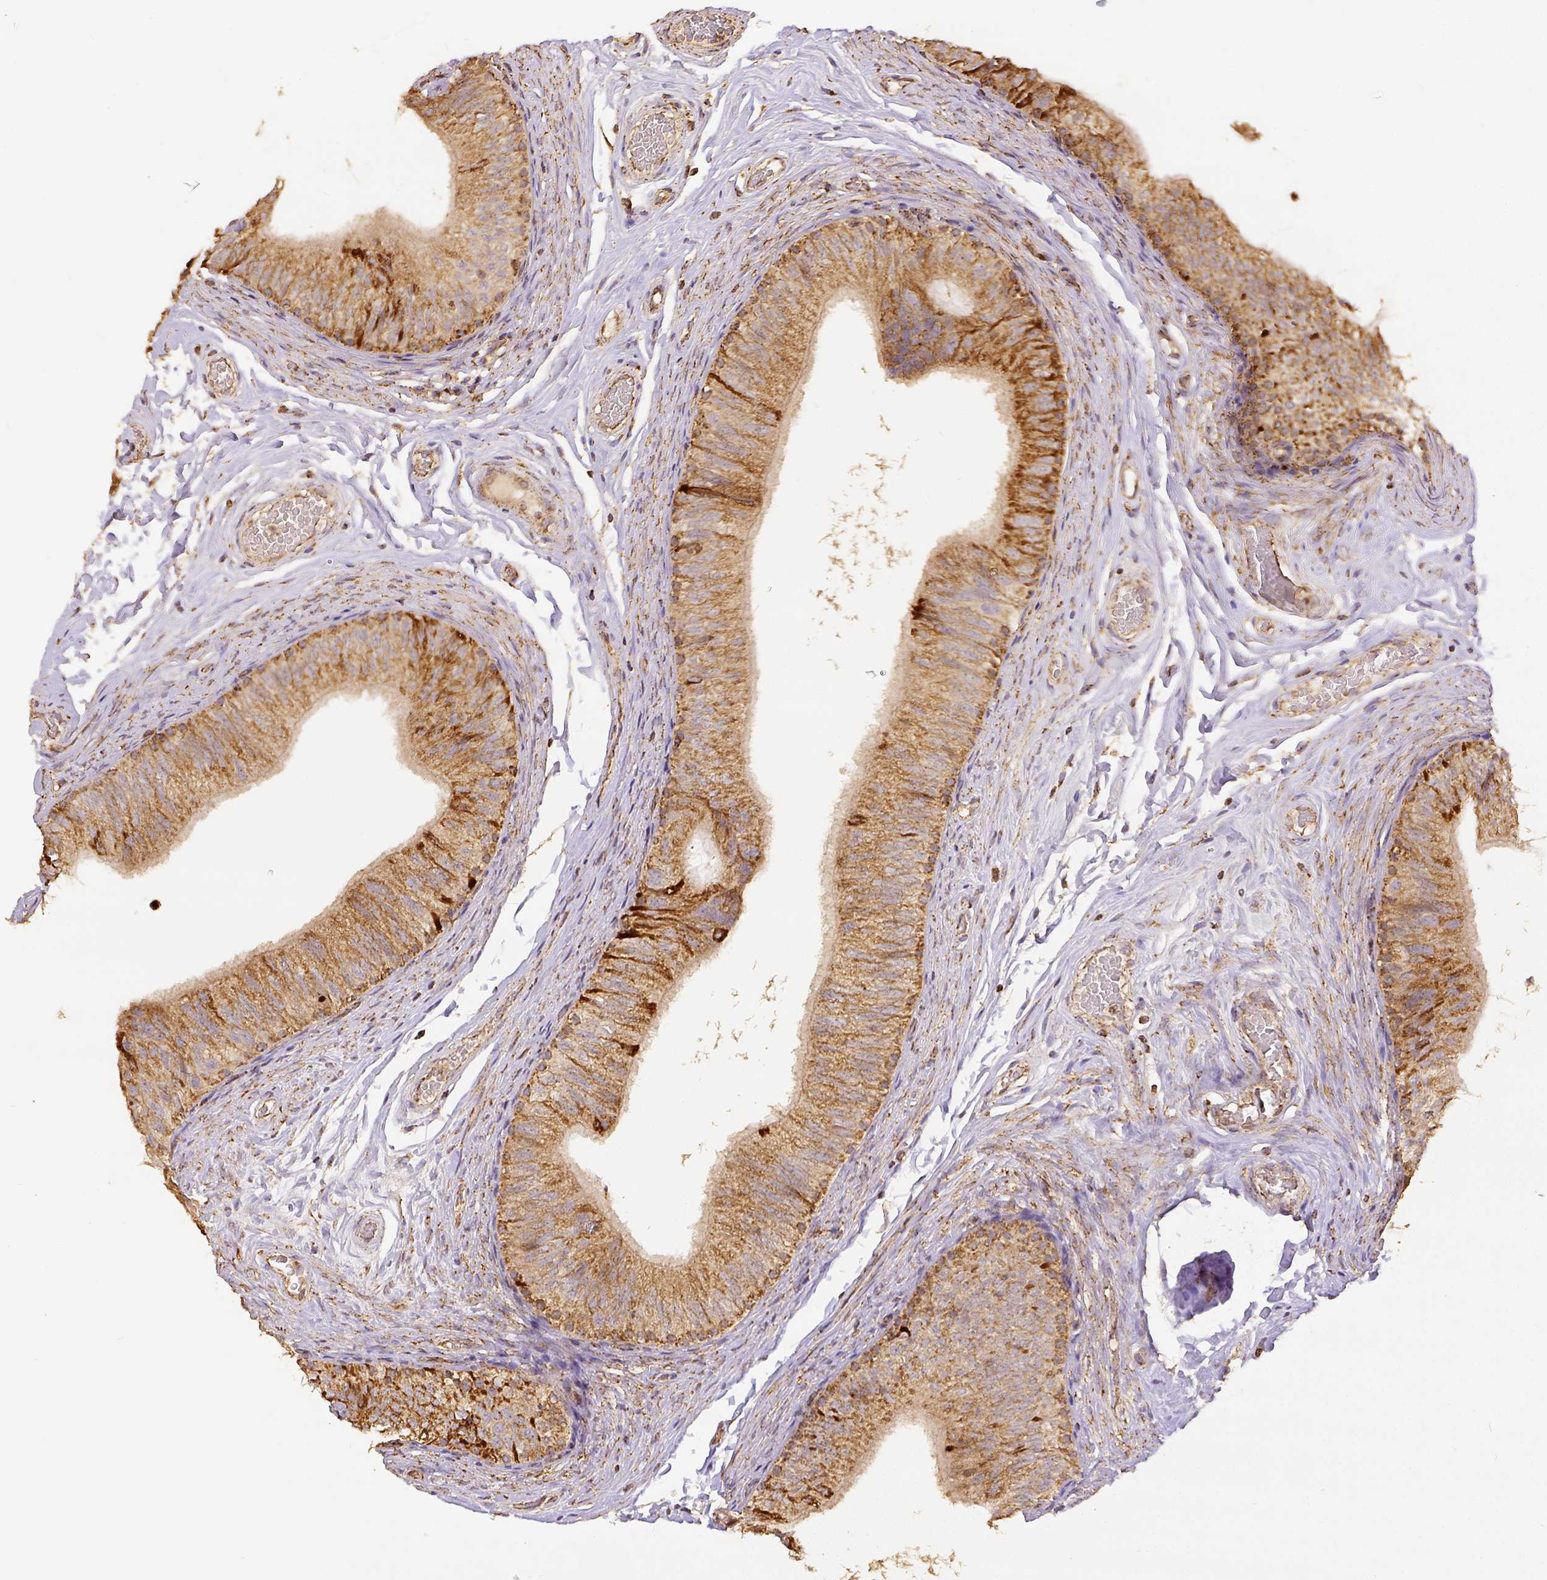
{"staining": {"intensity": "weak", "quantity": ">75%", "location": "cytoplasmic/membranous"}, "tissue": "epididymis", "cell_type": "Glandular cells", "image_type": "normal", "snomed": [{"axis": "morphology", "description": "Normal tissue, NOS"}, {"axis": "topography", "description": "Epididymis, spermatic cord, NOS"}, {"axis": "topography", "description": "Epididymis"}], "caption": "Protein expression analysis of normal human epididymis reveals weak cytoplasmic/membranous positivity in about >75% of glandular cells. Nuclei are stained in blue.", "gene": "SDHB", "patient": {"sex": "male", "age": 31}}